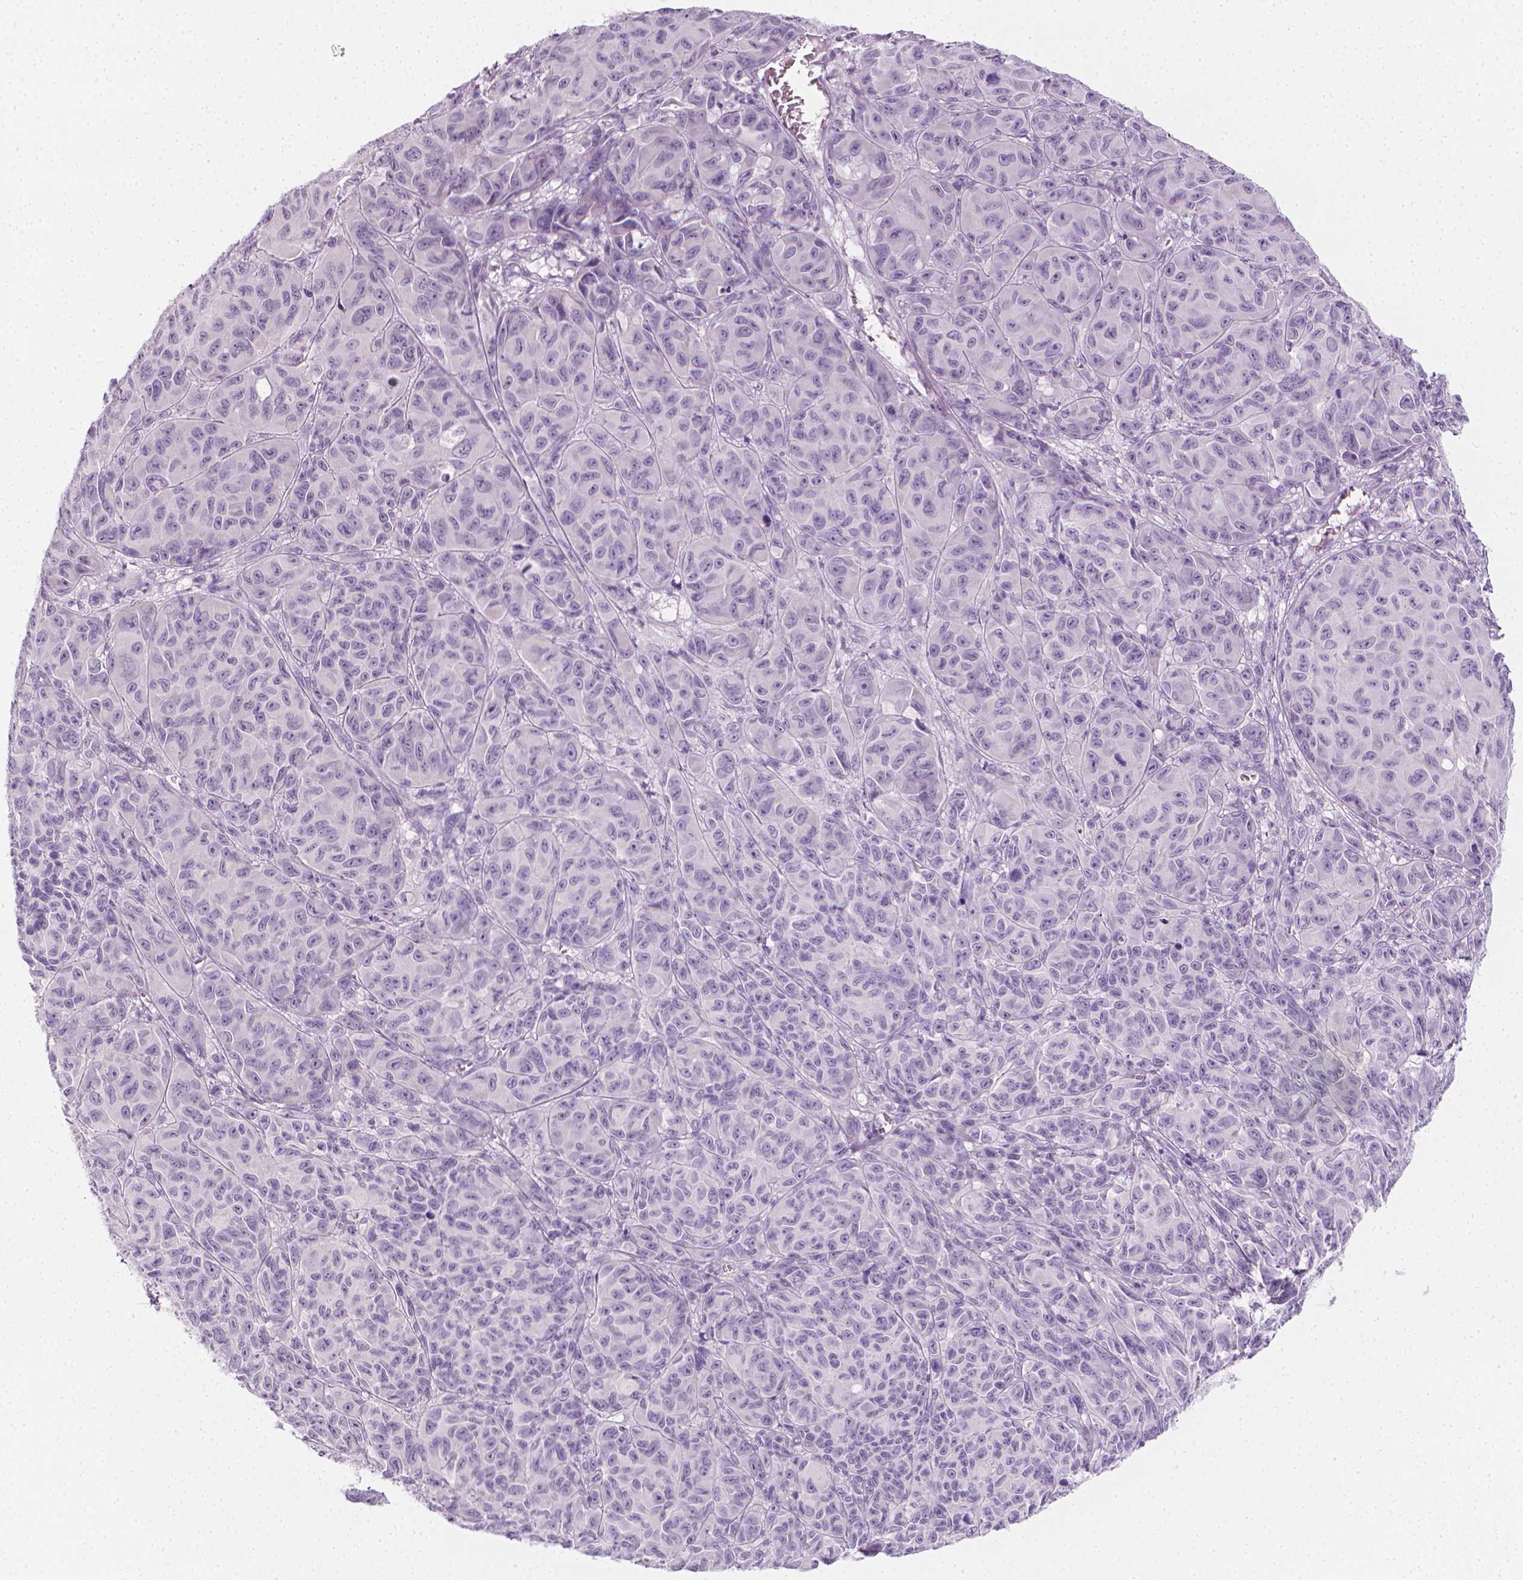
{"staining": {"intensity": "negative", "quantity": "none", "location": "none"}, "tissue": "melanoma", "cell_type": "Tumor cells", "image_type": "cancer", "snomed": [{"axis": "morphology", "description": "Malignant melanoma, NOS"}, {"axis": "topography", "description": "Vulva, labia, clitoris and Bartholin´s gland, NO"}], "caption": "Tumor cells show no significant protein positivity in melanoma. Brightfield microscopy of immunohistochemistry stained with DAB (3,3'-diaminobenzidine) (brown) and hematoxylin (blue), captured at high magnification.", "gene": "DCAF8L1", "patient": {"sex": "female", "age": 75}}